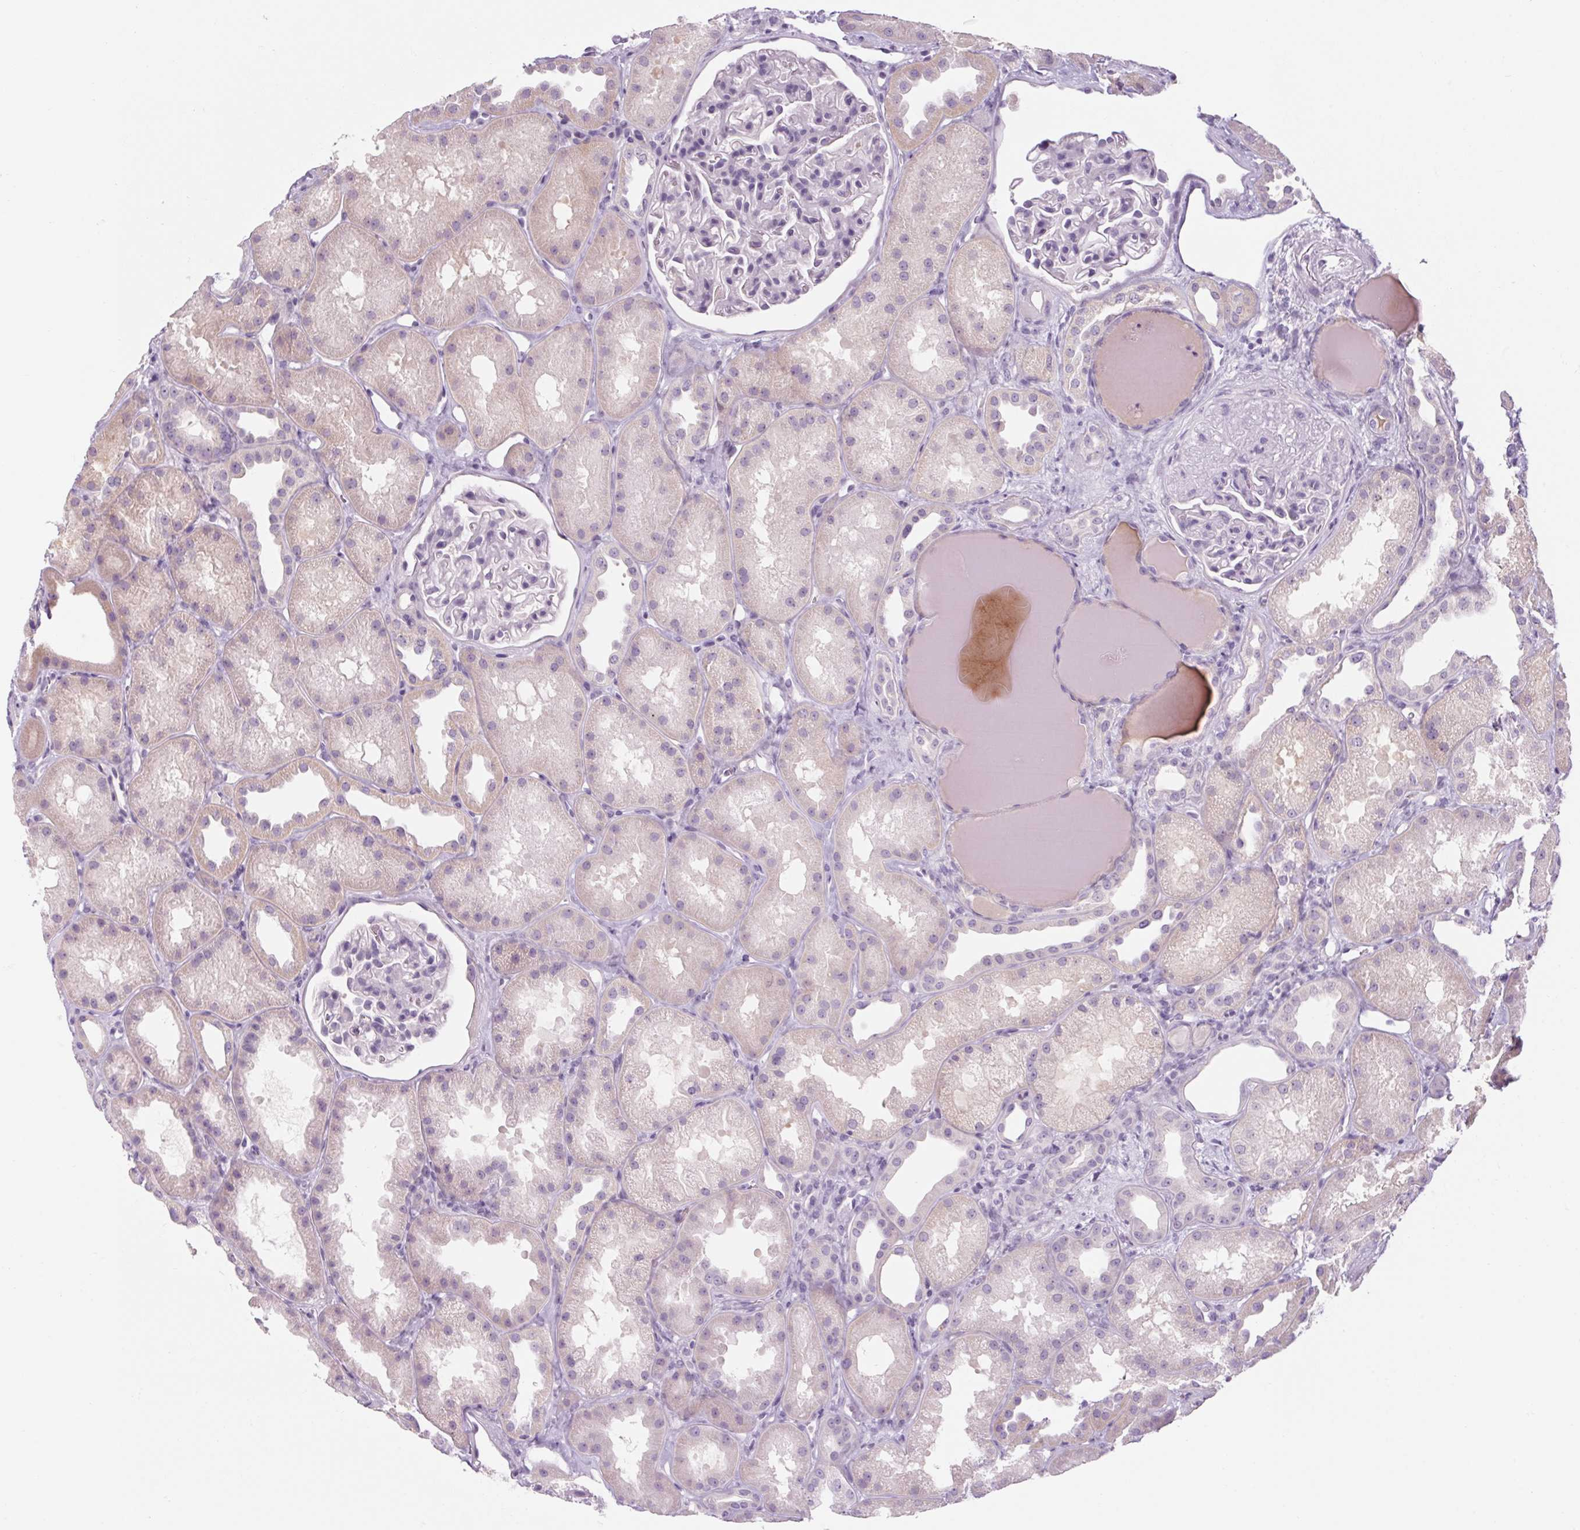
{"staining": {"intensity": "negative", "quantity": "none", "location": "none"}, "tissue": "kidney", "cell_type": "Cells in glomeruli", "image_type": "normal", "snomed": [{"axis": "morphology", "description": "Normal tissue, NOS"}, {"axis": "topography", "description": "Kidney"}], "caption": "Kidney stained for a protein using immunohistochemistry shows no positivity cells in glomeruli.", "gene": "RPTN", "patient": {"sex": "male", "age": 61}}